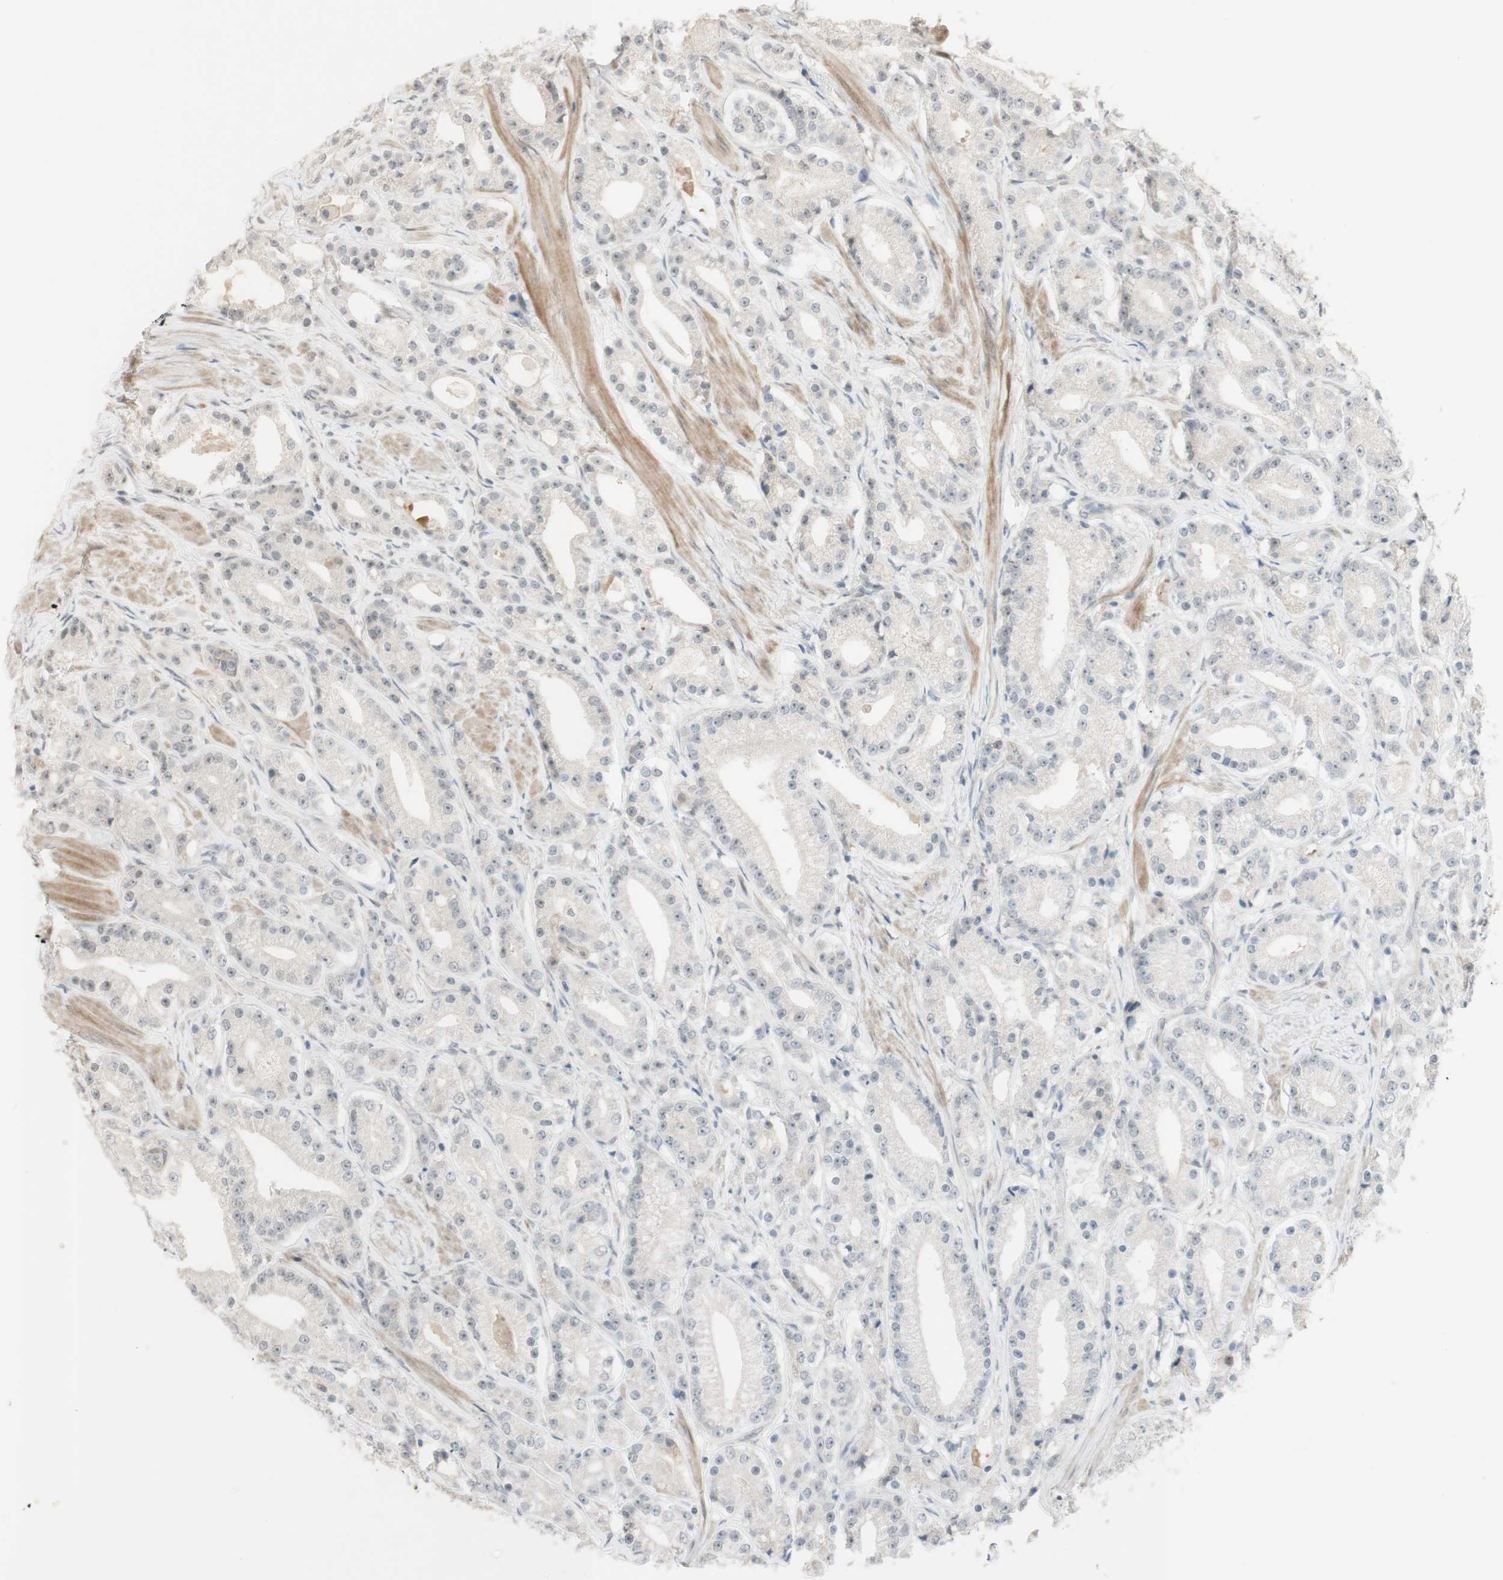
{"staining": {"intensity": "negative", "quantity": "none", "location": "none"}, "tissue": "prostate cancer", "cell_type": "Tumor cells", "image_type": "cancer", "snomed": [{"axis": "morphology", "description": "Adenocarcinoma, Low grade"}, {"axis": "topography", "description": "Prostate"}], "caption": "IHC histopathology image of human low-grade adenocarcinoma (prostate) stained for a protein (brown), which reveals no staining in tumor cells.", "gene": "PLCD4", "patient": {"sex": "male", "age": 63}}